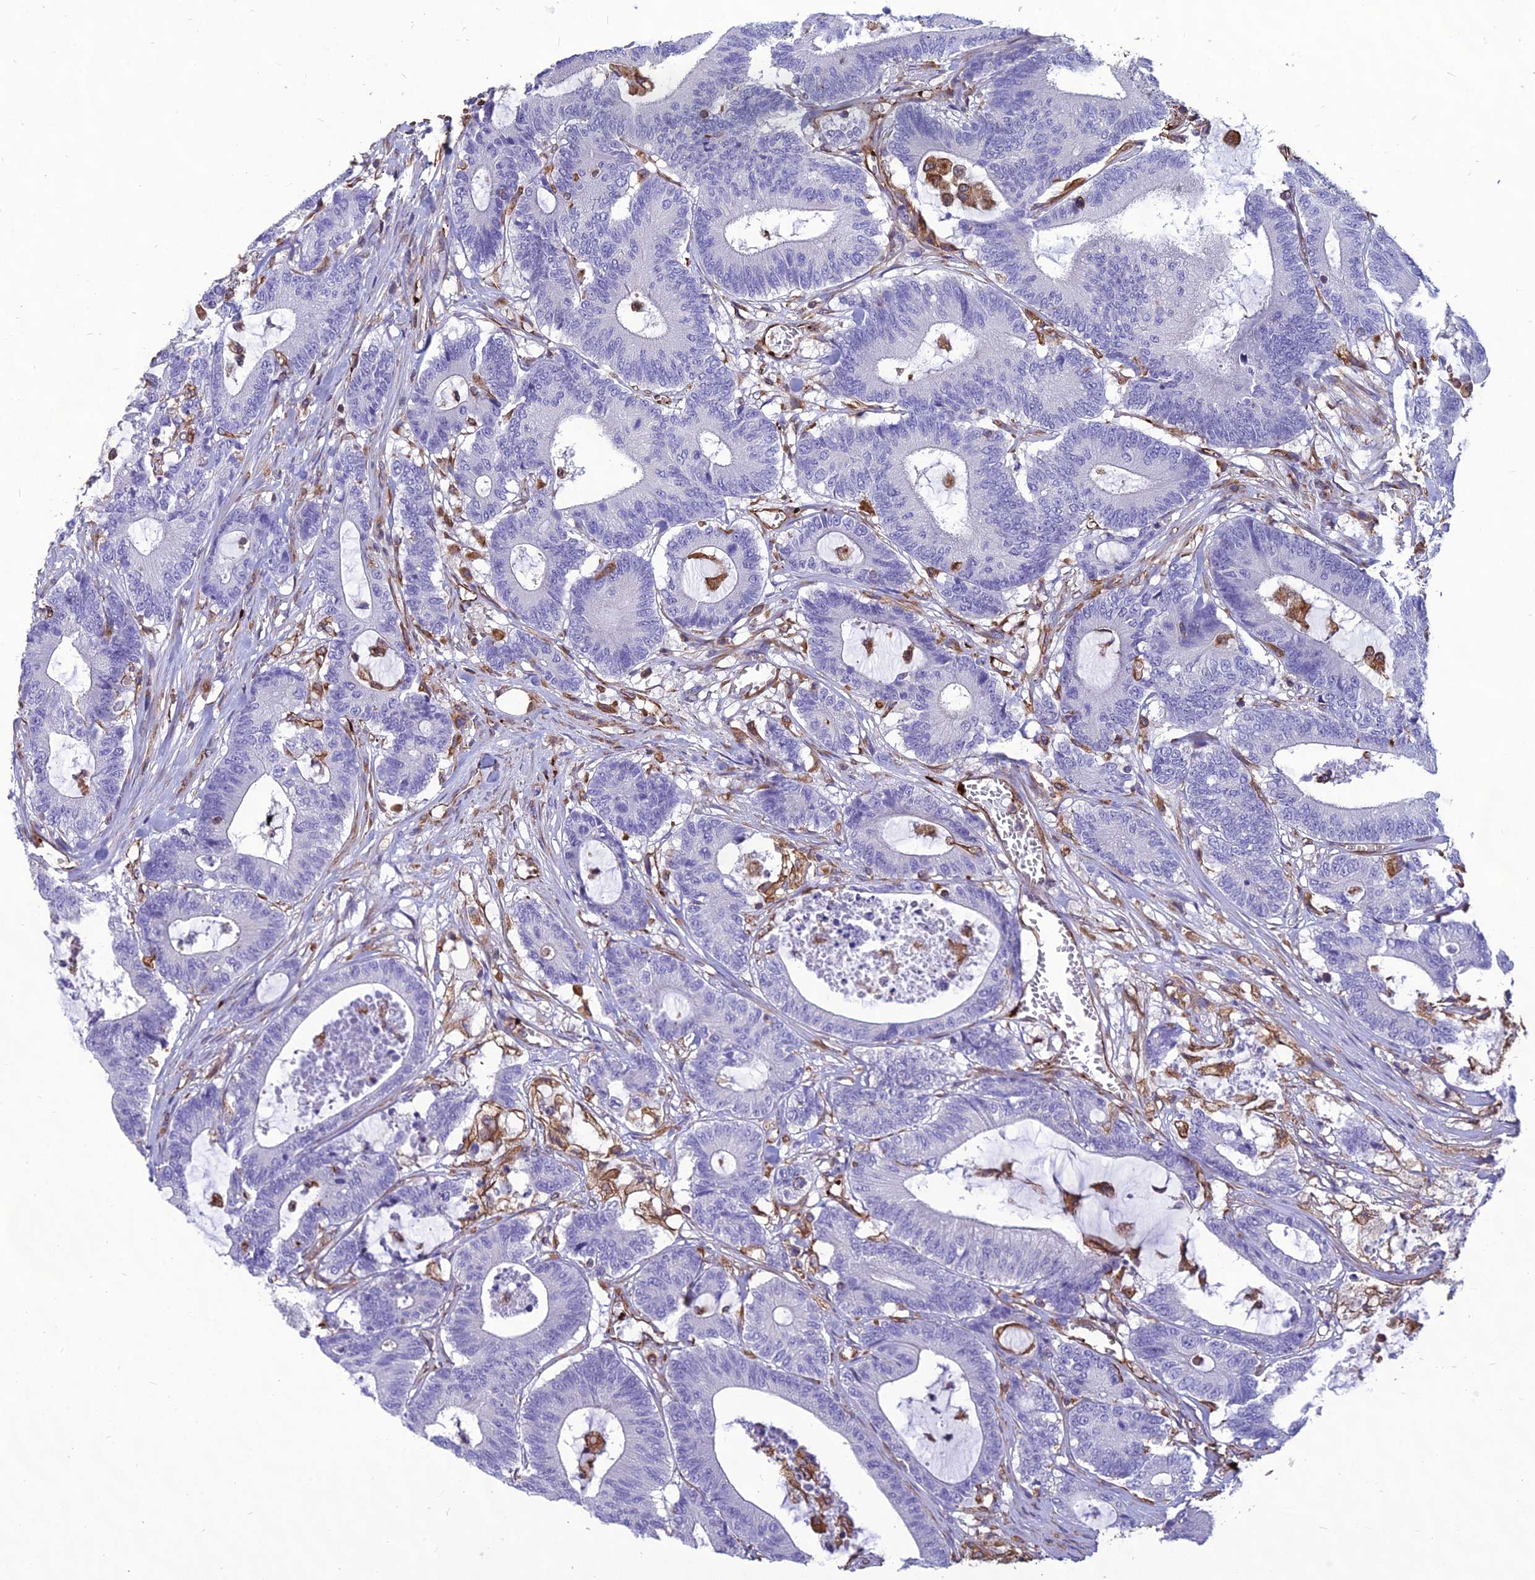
{"staining": {"intensity": "negative", "quantity": "none", "location": "none"}, "tissue": "colorectal cancer", "cell_type": "Tumor cells", "image_type": "cancer", "snomed": [{"axis": "morphology", "description": "Adenocarcinoma, NOS"}, {"axis": "topography", "description": "Colon"}], "caption": "Immunohistochemical staining of human colorectal adenocarcinoma exhibits no significant expression in tumor cells.", "gene": "PSMD11", "patient": {"sex": "female", "age": 84}}